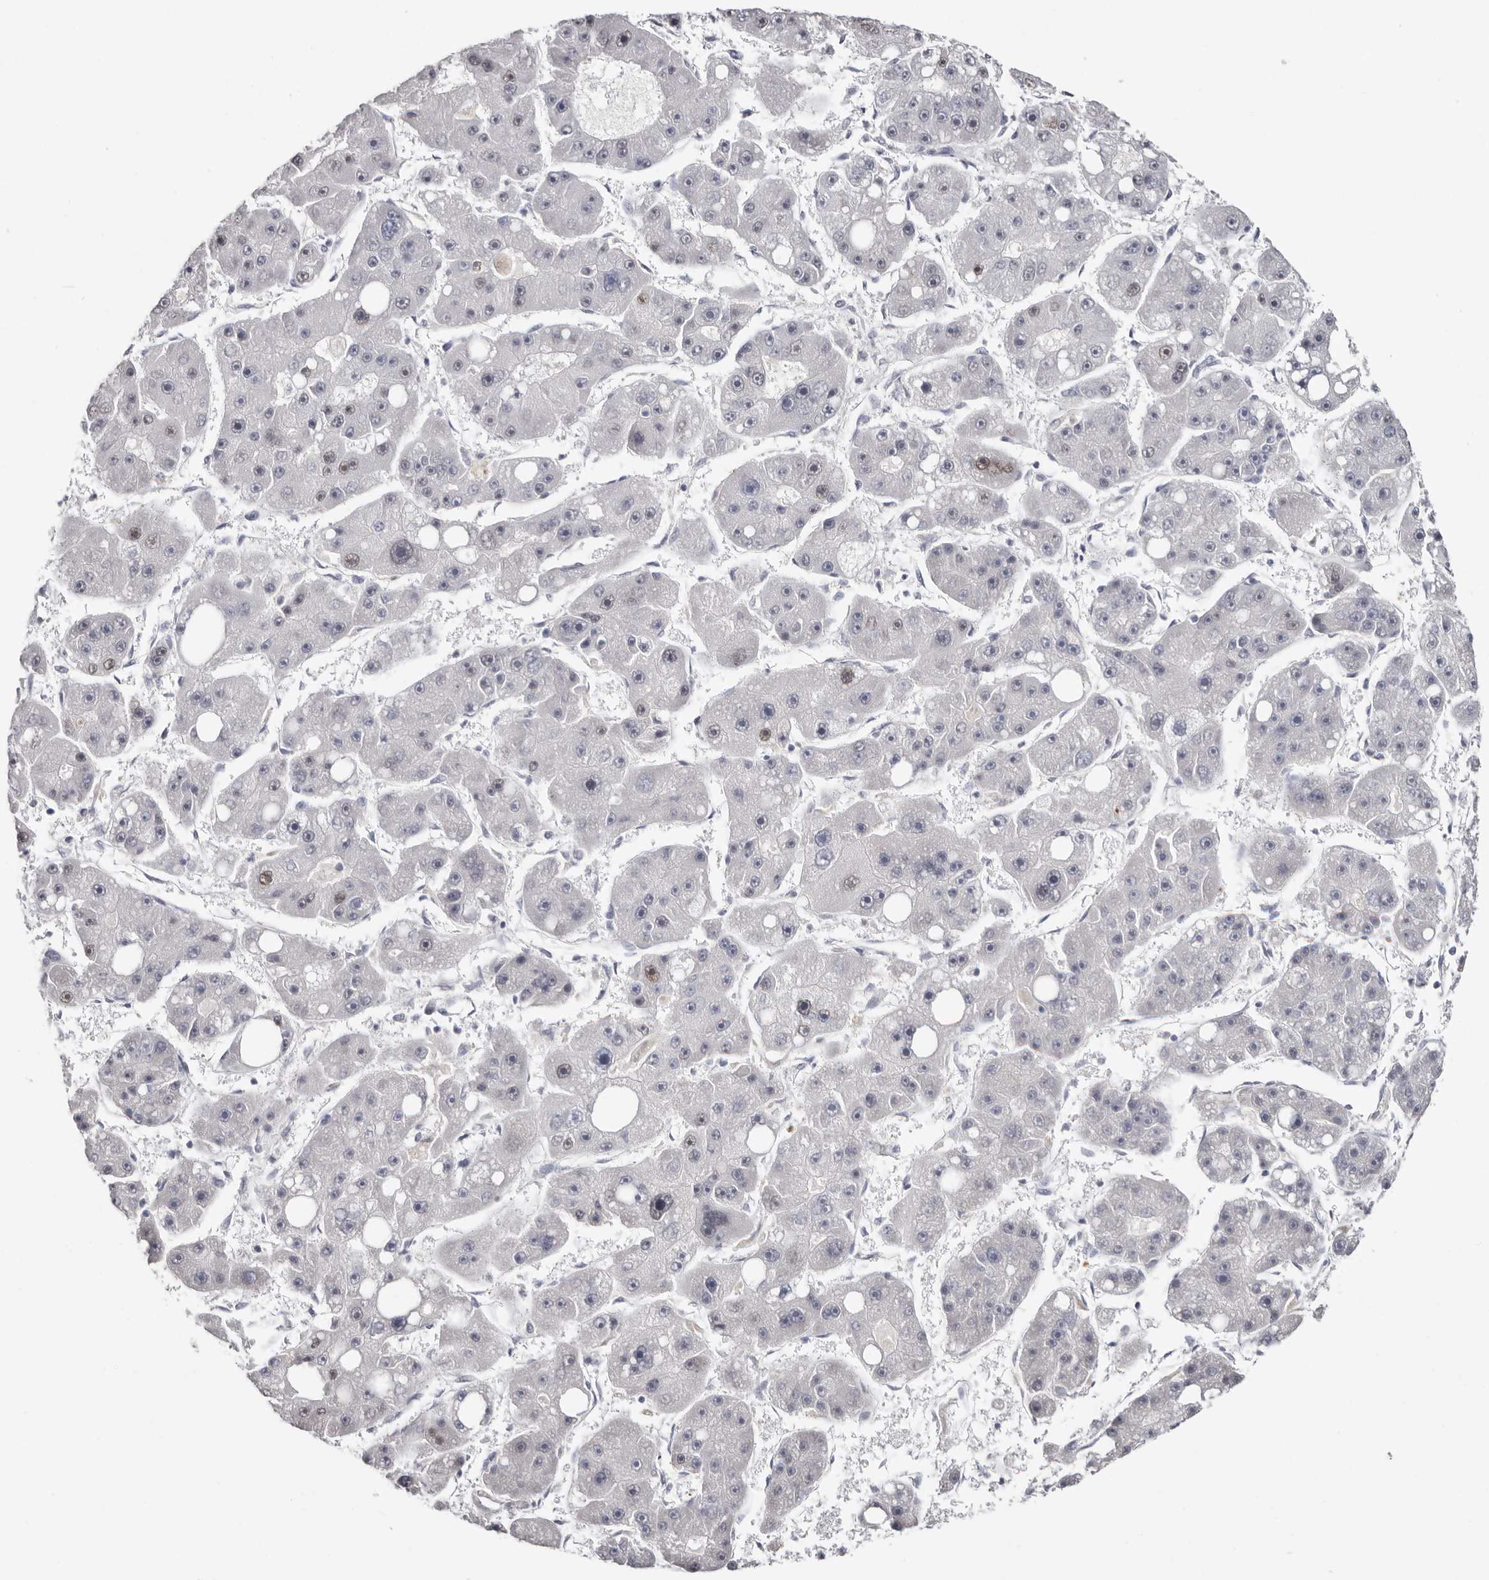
{"staining": {"intensity": "negative", "quantity": "none", "location": "none"}, "tissue": "liver cancer", "cell_type": "Tumor cells", "image_type": "cancer", "snomed": [{"axis": "morphology", "description": "Carcinoma, Hepatocellular, NOS"}, {"axis": "topography", "description": "Liver"}], "caption": "Photomicrograph shows no significant protein staining in tumor cells of liver hepatocellular carcinoma.", "gene": "PKDCC", "patient": {"sex": "female", "age": 61}}